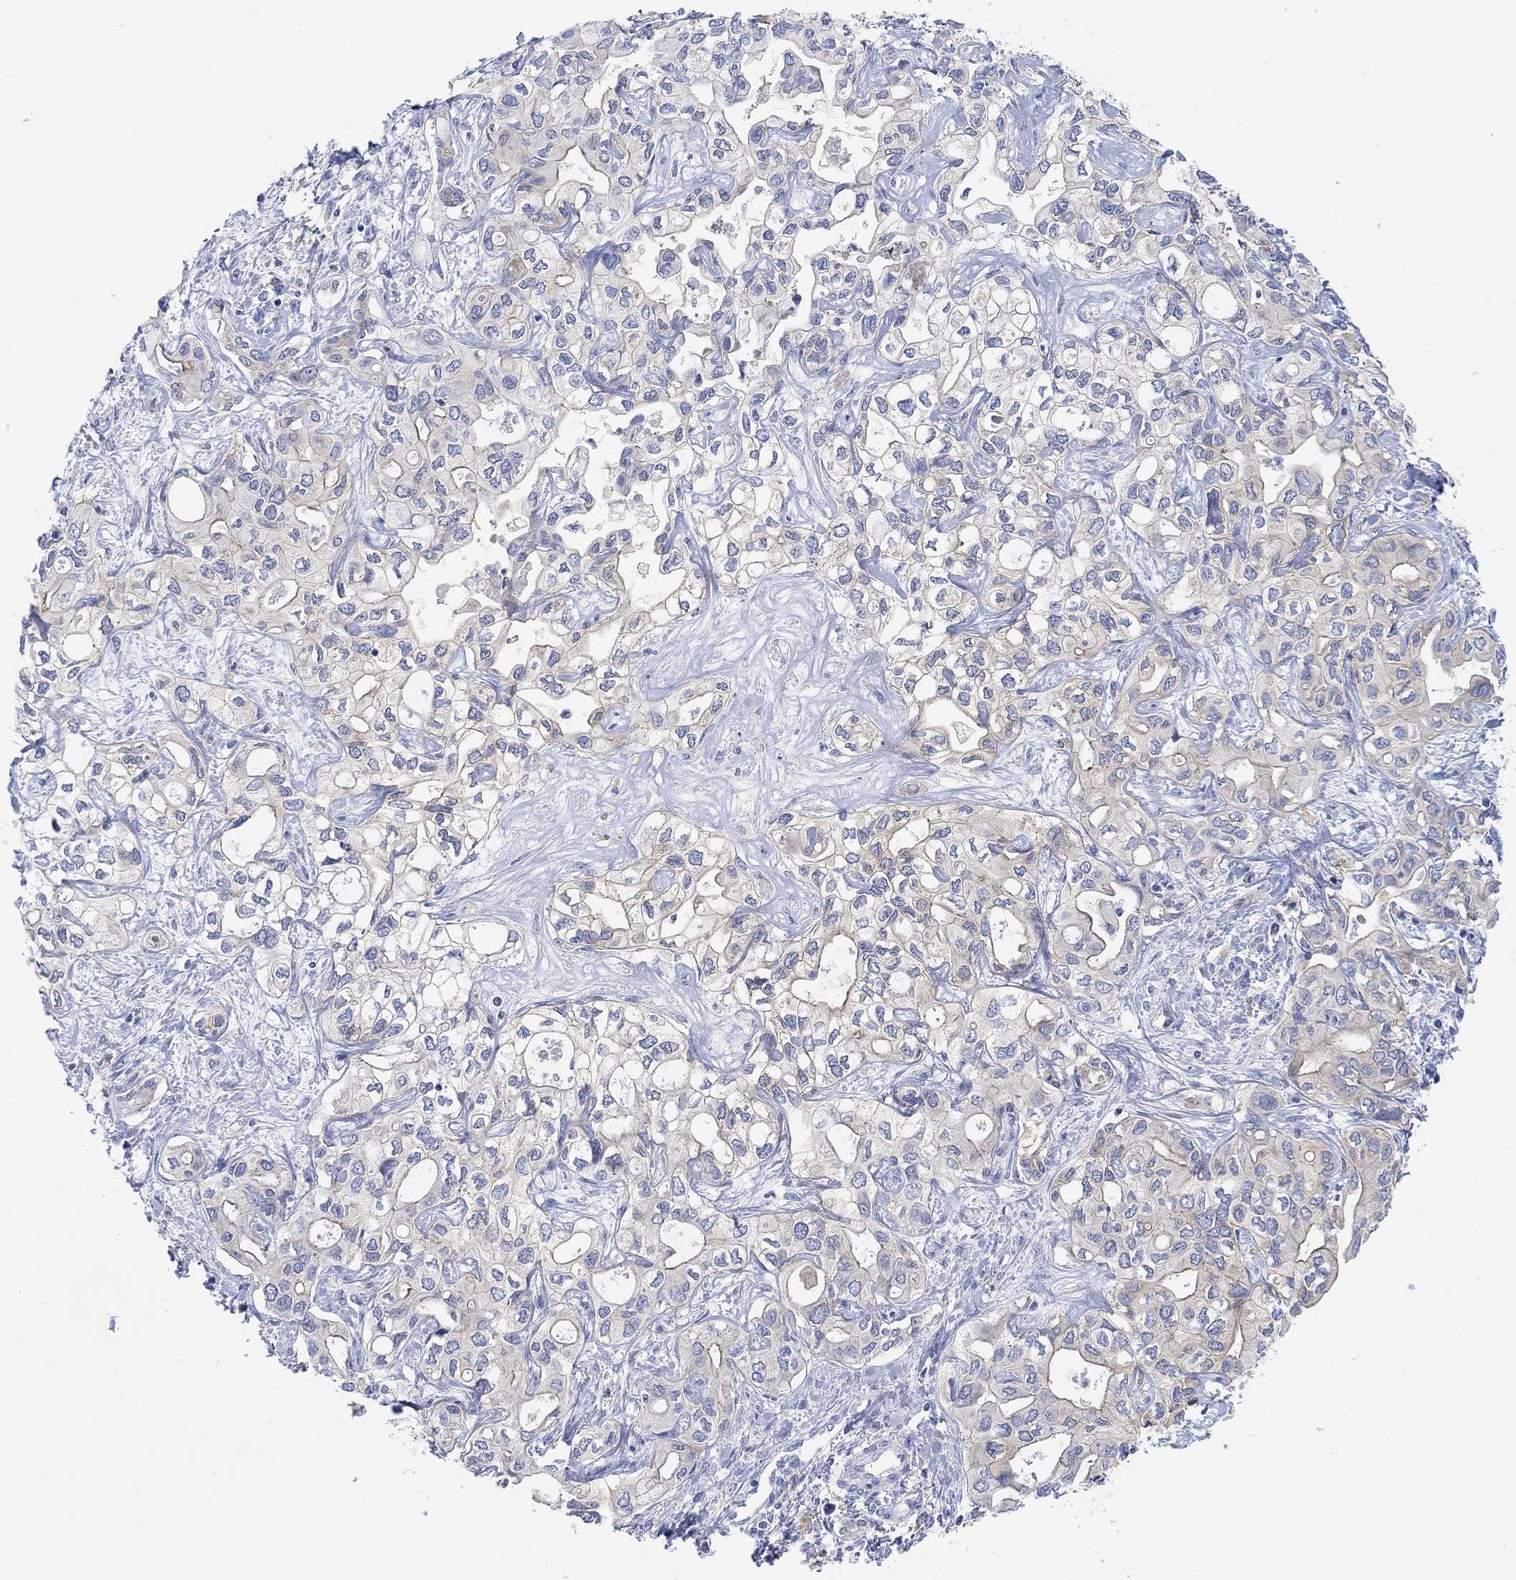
{"staining": {"intensity": "weak", "quantity": "25%-75%", "location": "cytoplasmic/membranous"}, "tissue": "liver cancer", "cell_type": "Tumor cells", "image_type": "cancer", "snomed": [{"axis": "morphology", "description": "Cholangiocarcinoma"}, {"axis": "topography", "description": "Liver"}], "caption": "Liver cholangiocarcinoma was stained to show a protein in brown. There is low levels of weak cytoplasmic/membranous expression in approximately 25%-75% of tumor cells. (DAB (3,3'-diaminobenzidine) IHC with brightfield microscopy, high magnification).", "gene": "RGS1", "patient": {"sex": "female", "age": 64}}